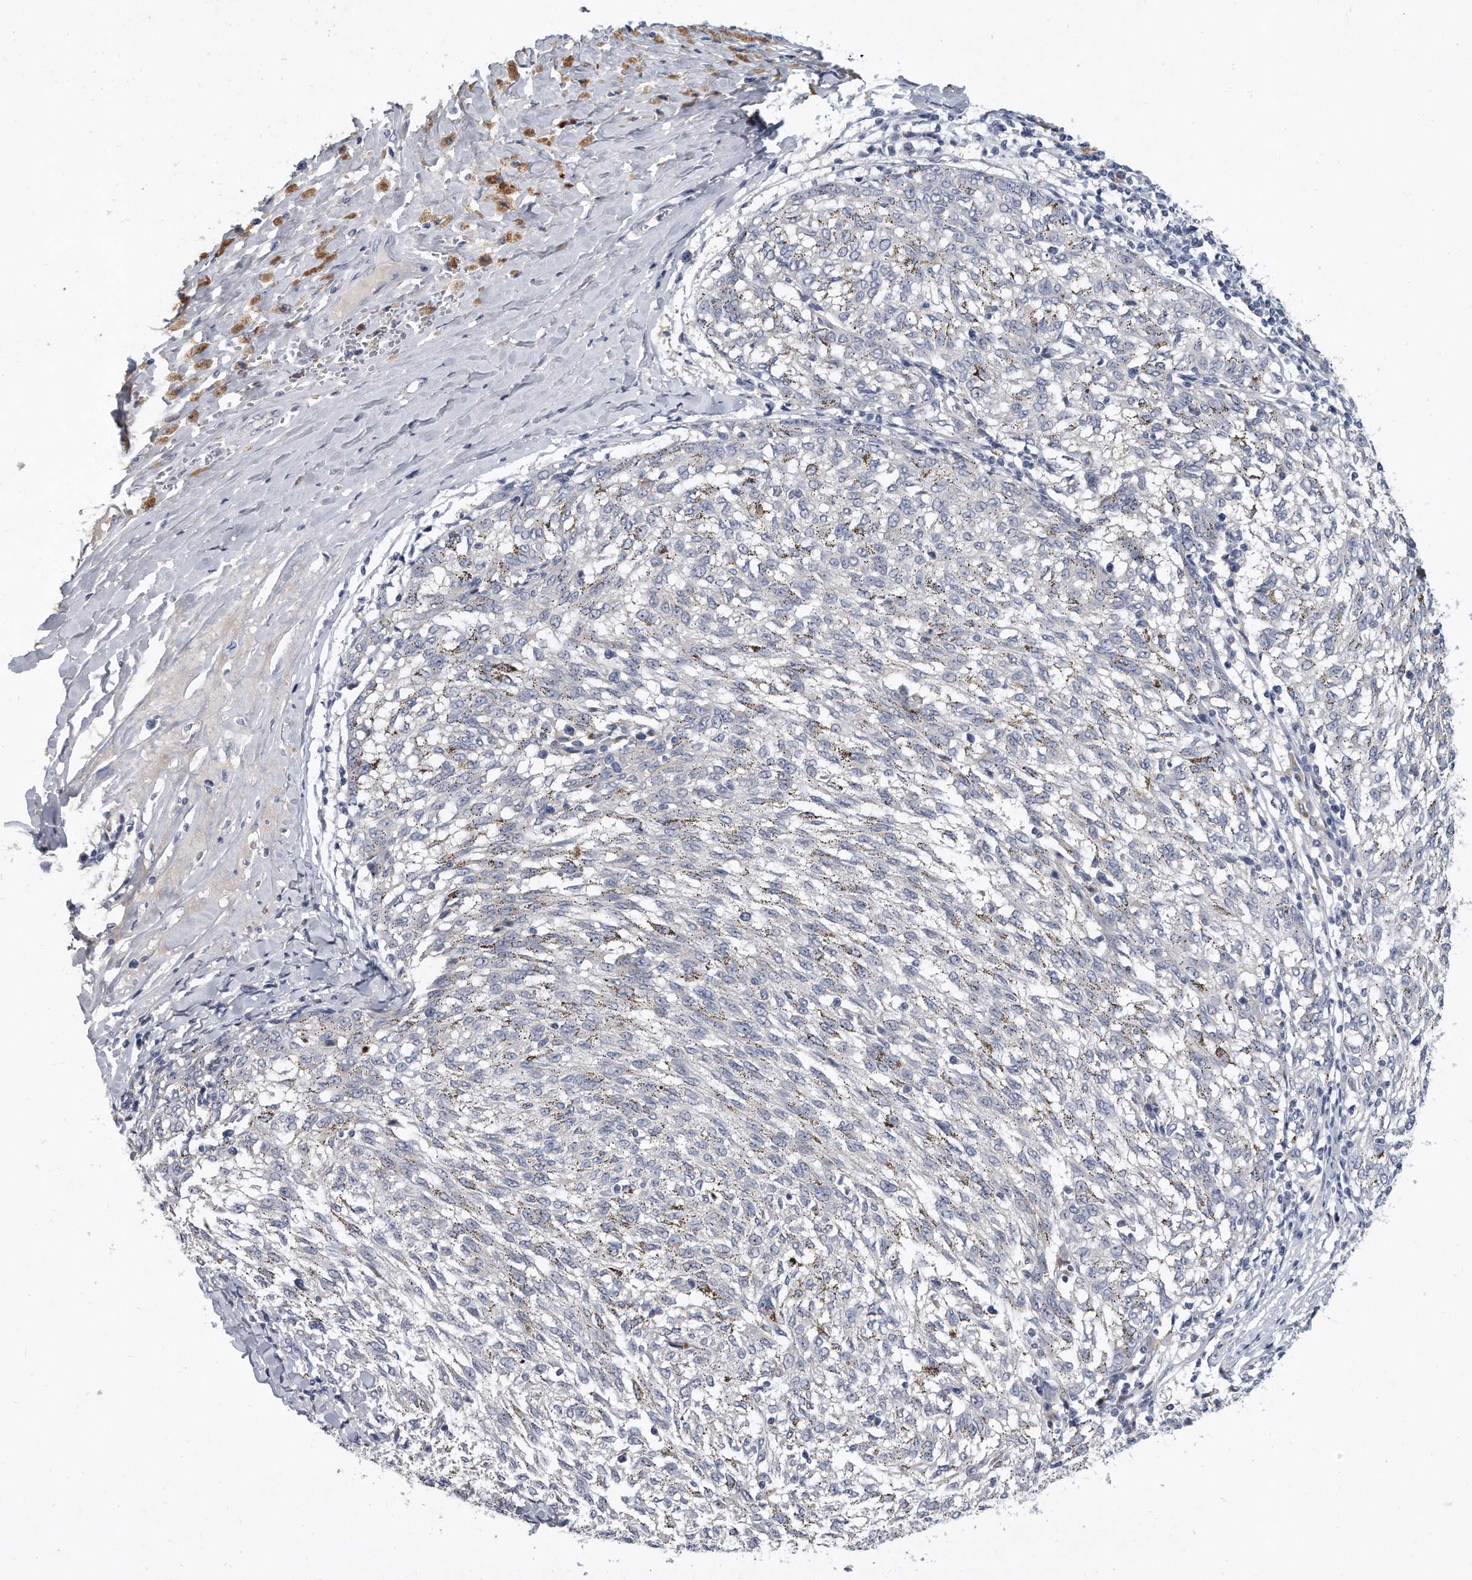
{"staining": {"intensity": "negative", "quantity": "none", "location": "none"}, "tissue": "melanoma", "cell_type": "Tumor cells", "image_type": "cancer", "snomed": [{"axis": "morphology", "description": "Malignant melanoma, NOS"}, {"axis": "topography", "description": "Skin"}], "caption": "A micrograph of human malignant melanoma is negative for staining in tumor cells.", "gene": "KLHL7", "patient": {"sex": "female", "age": 72}}